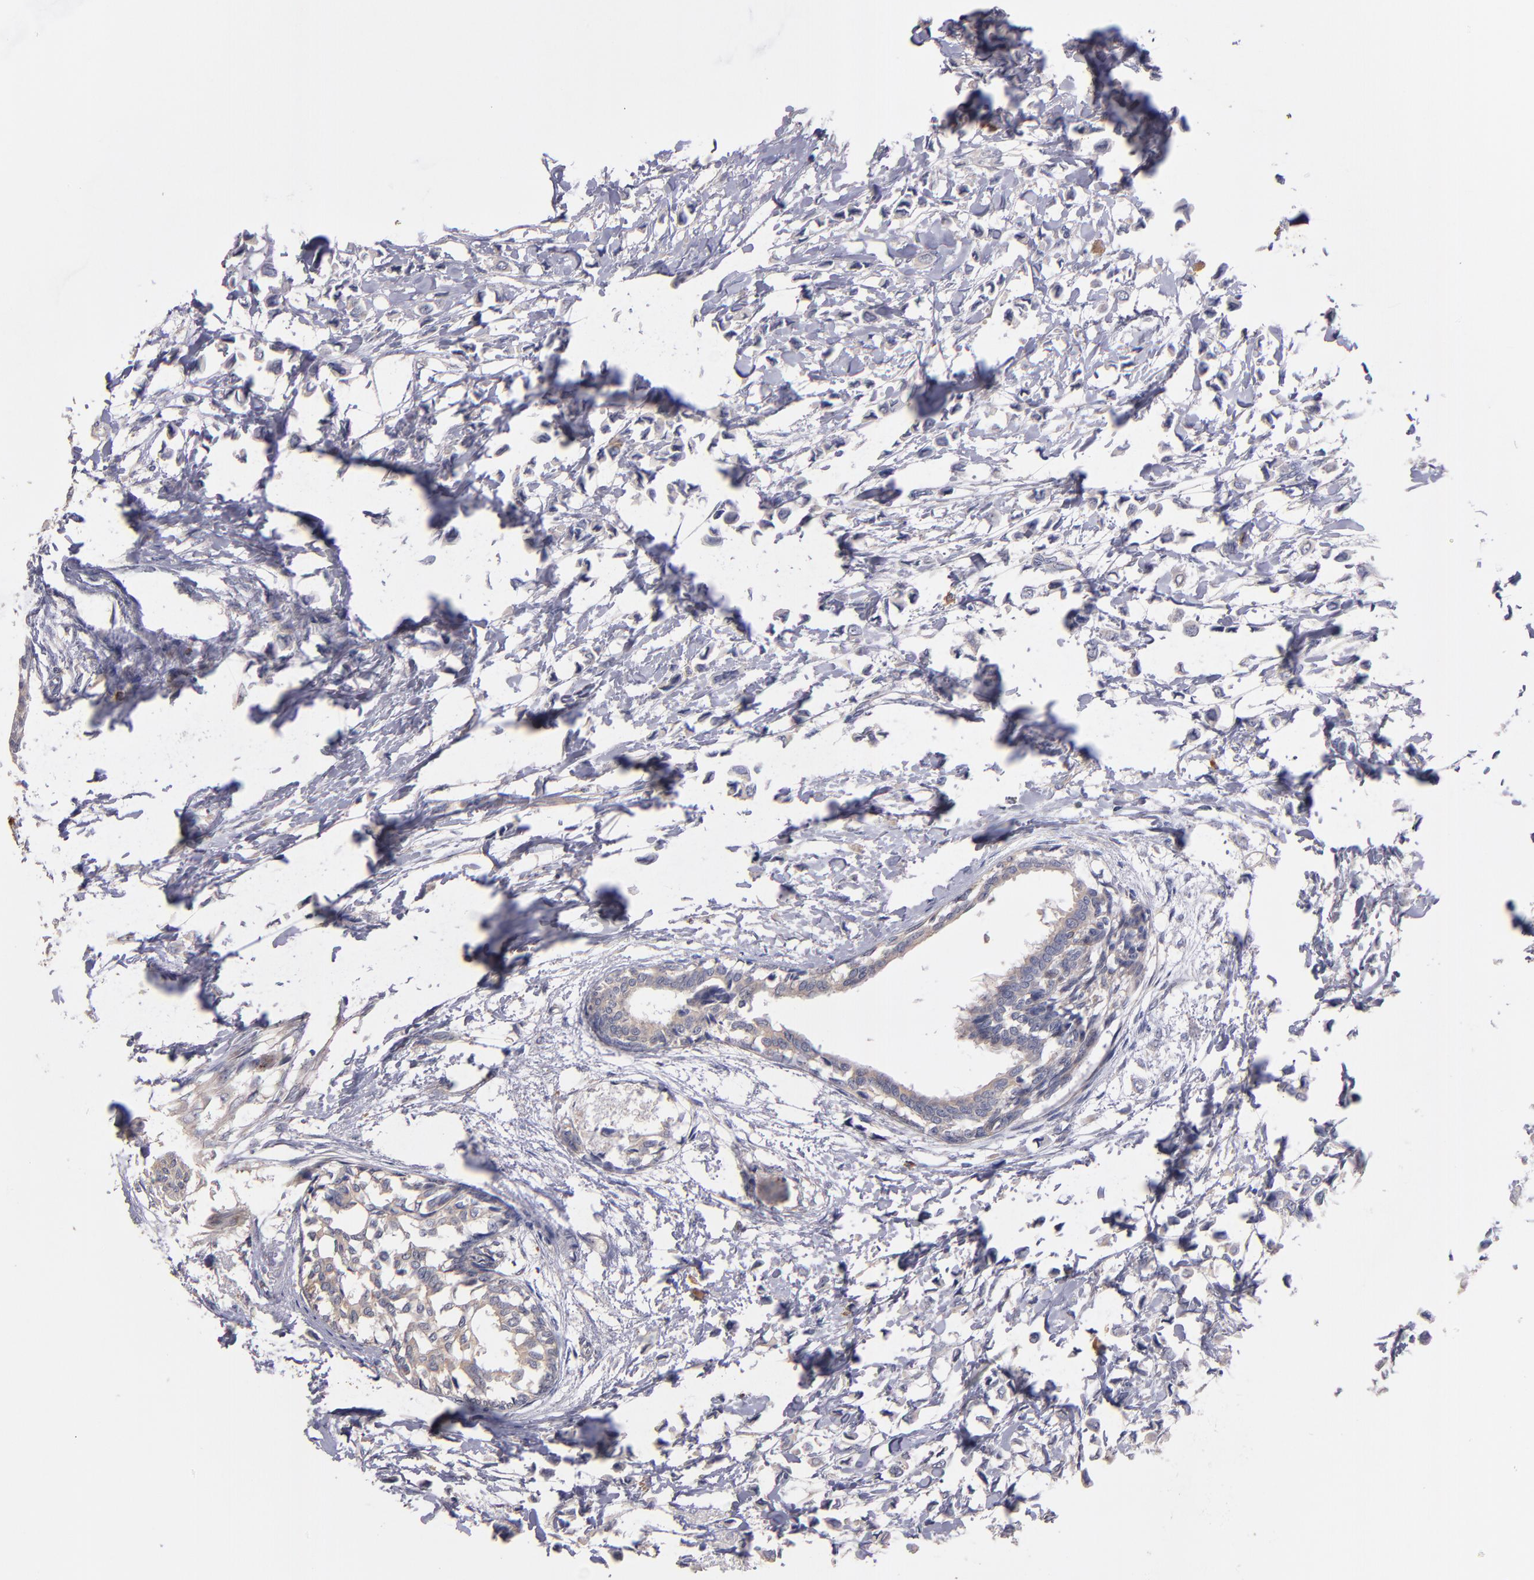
{"staining": {"intensity": "weak", "quantity": "<25%", "location": "cytoplasmic/membranous"}, "tissue": "breast cancer", "cell_type": "Tumor cells", "image_type": "cancer", "snomed": [{"axis": "morphology", "description": "Lobular carcinoma"}, {"axis": "topography", "description": "Breast"}], "caption": "DAB immunohistochemical staining of human breast cancer (lobular carcinoma) demonstrates no significant positivity in tumor cells.", "gene": "MAGEE1", "patient": {"sex": "female", "age": 51}}